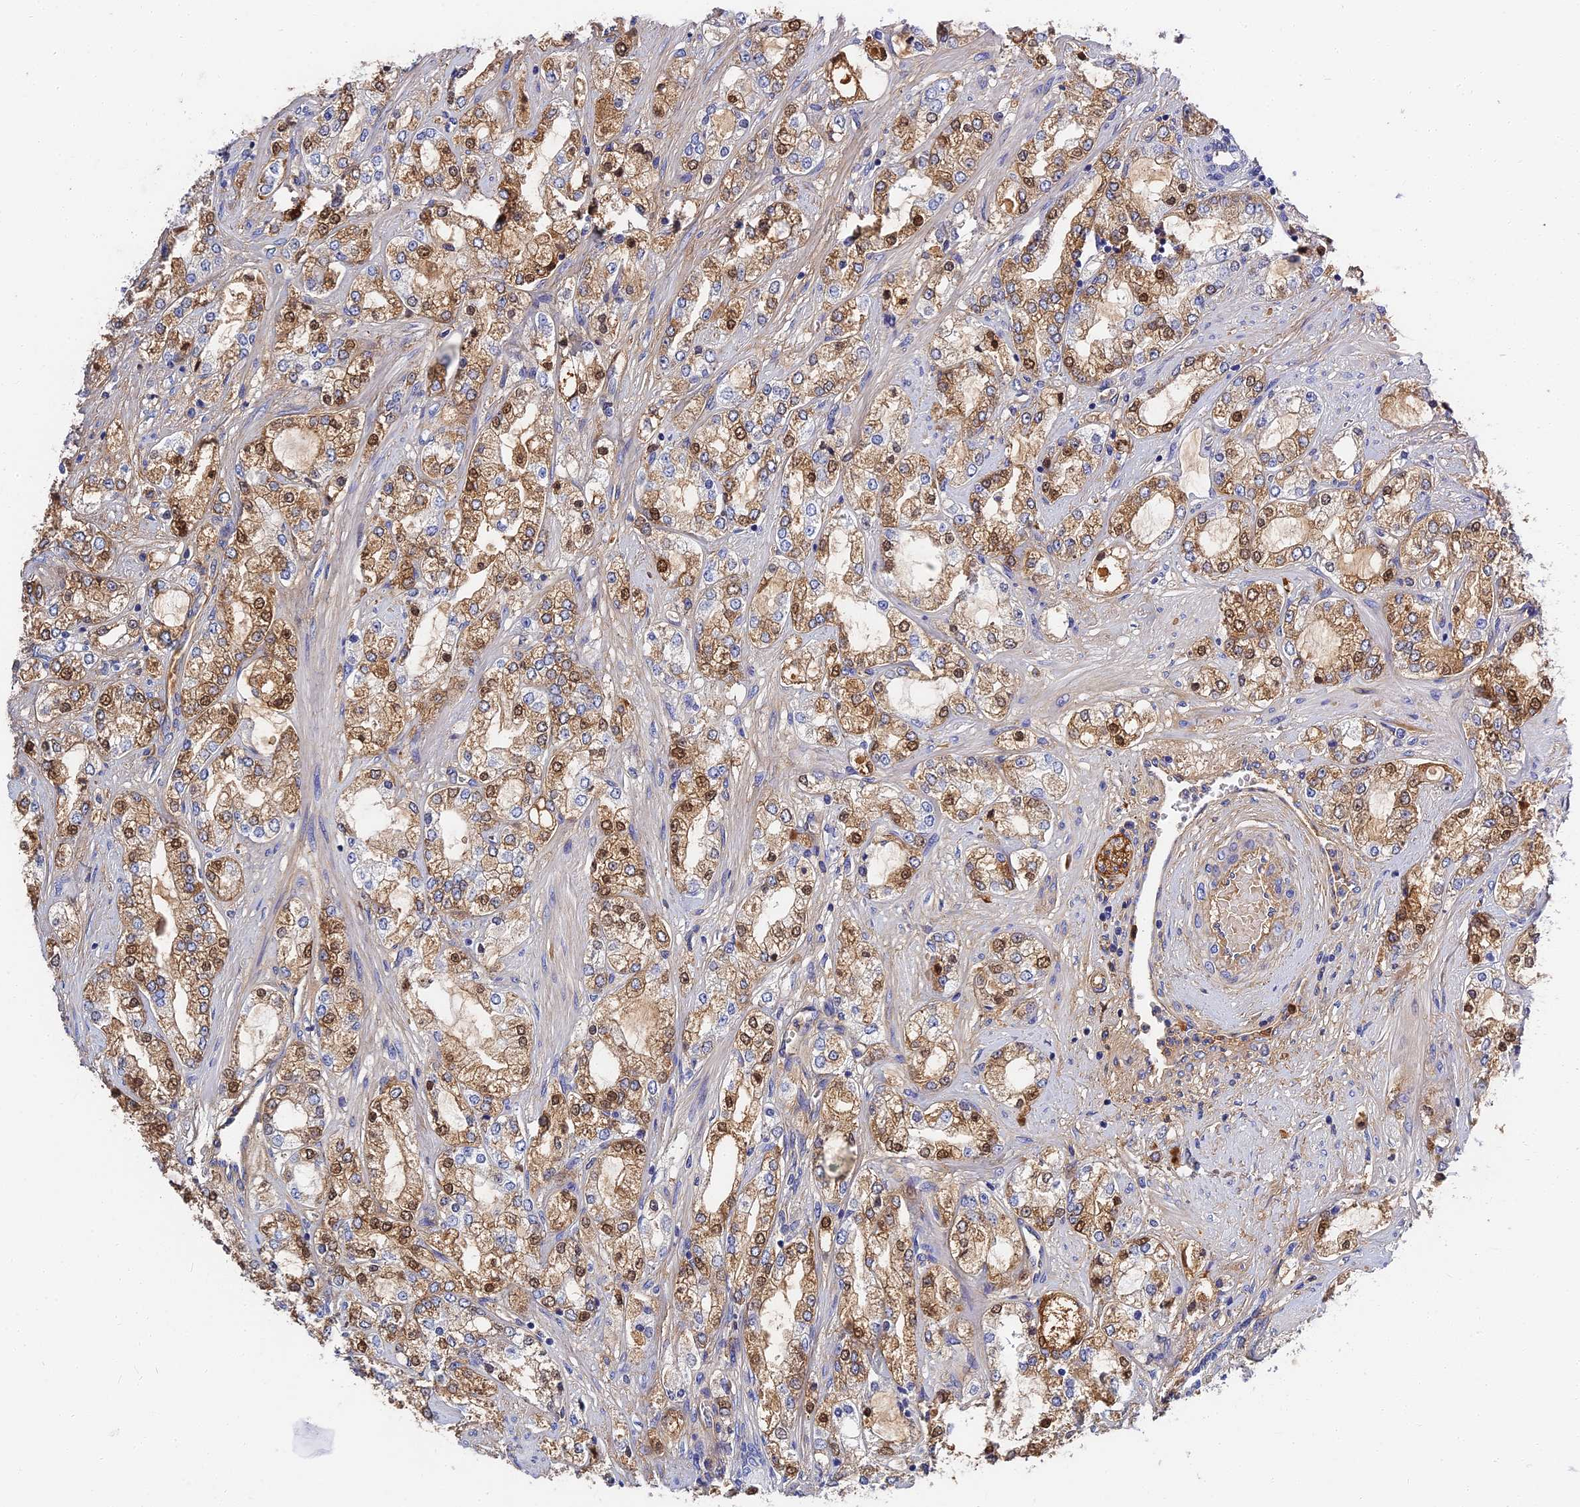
{"staining": {"intensity": "weak", "quantity": "25%-75%", "location": "cytoplasmic/membranous,nuclear"}, "tissue": "prostate cancer", "cell_type": "Tumor cells", "image_type": "cancer", "snomed": [{"axis": "morphology", "description": "Adenocarcinoma, High grade"}, {"axis": "topography", "description": "Prostate"}], "caption": "Immunohistochemistry staining of adenocarcinoma (high-grade) (prostate), which demonstrates low levels of weak cytoplasmic/membranous and nuclear staining in about 25%-75% of tumor cells indicating weak cytoplasmic/membranous and nuclear protein expression. The staining was performed using DAB (3,3'-diaminobenzidine) (brown) for protein detection and nuclei were counterstained in hematoxylin (blue).", "gene": "ITIH1", "patient": {"sex": "male", "age": 64}}